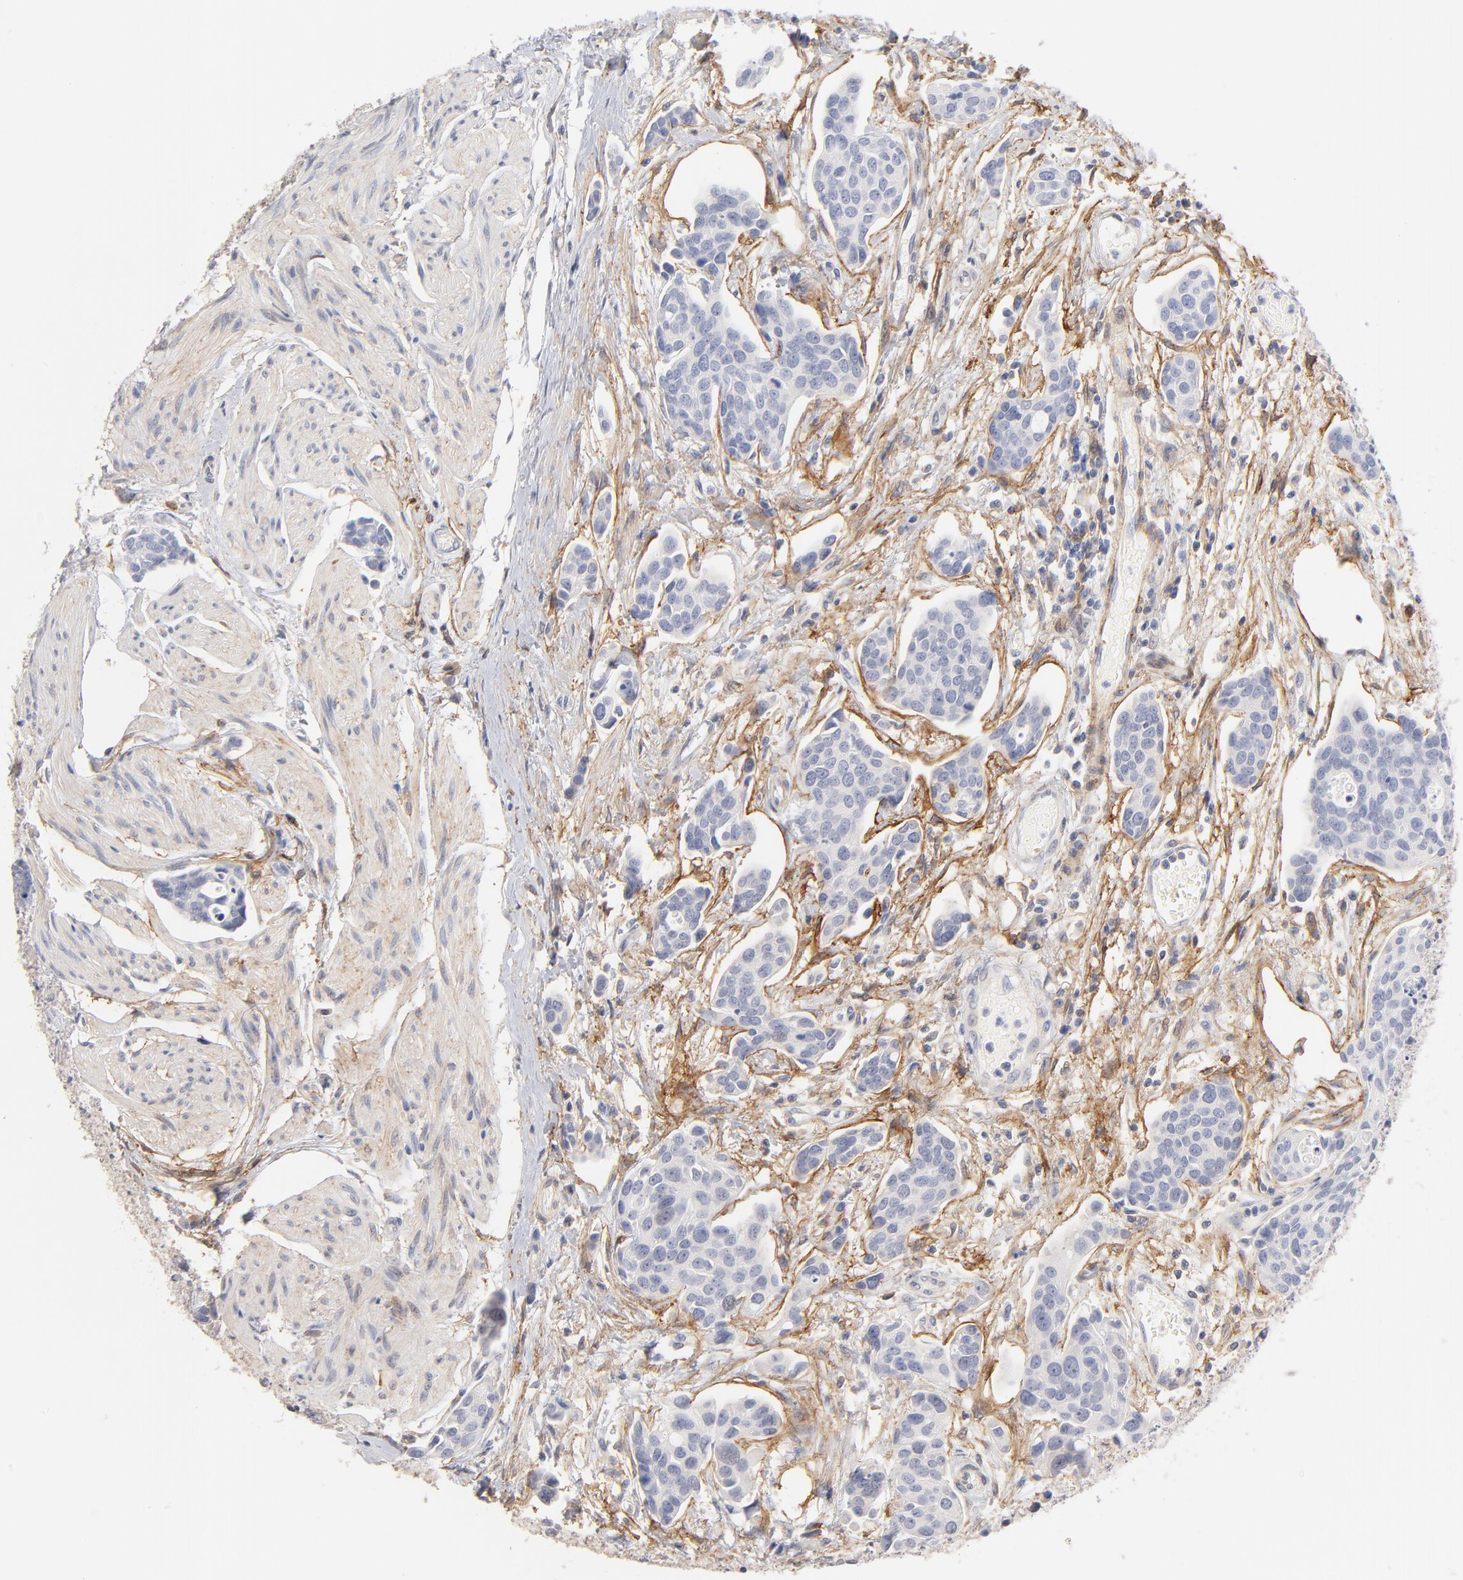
{"staining": {"intensity": "negative", "quantity": "none", "location": "none"}, "tissue": "urothelial cancer", "cell_type": "Tumor cells", "image_type": "cancer", "snomed": [{"axis": "morphology", "description": "Urothelial carcinoma, High grade"}, {"axis": "topography", "description": "Urinary bladder"}], "caption": "This micrograph is of urothelial cancer stained with IHC to label a protein in brown with the nuclei are counter-stained blue. There is no staining in tumor cells.", "gene": "ITGA8", "patient": {"sex": "male", "age": 78}}